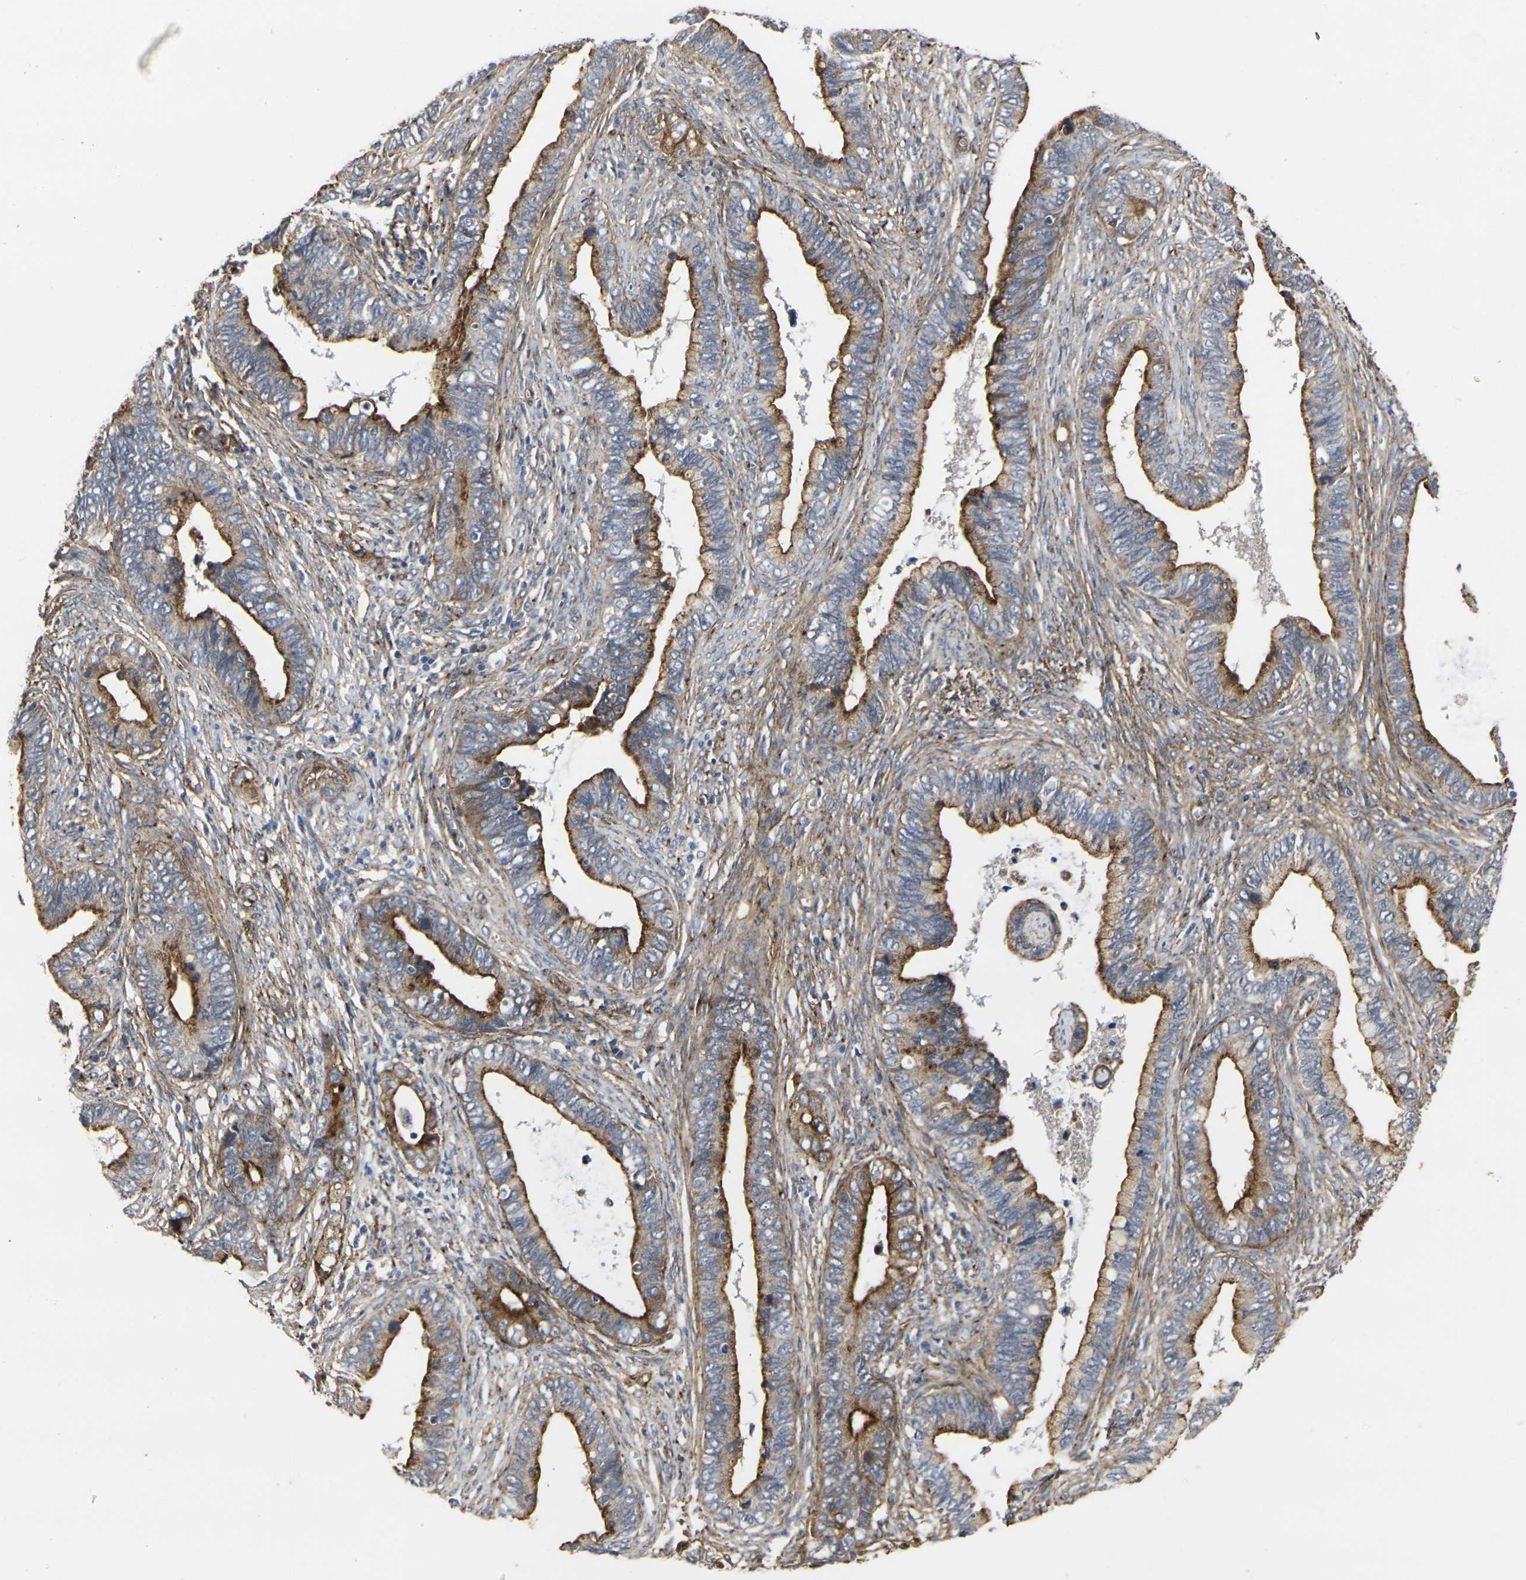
{"staining": {"intensity": "strong", "quantity": ">75%", "location": "cytoplasmic/membranous"}, "tissue": "cervical cancer", "cell_type": "Tumor cells", "image_type": "cancer", "snomed": [{"axis": "morphology", "description": "Adenocarcinoma, NOS"}, {"axis": "topography", "description": "Cervix"}], "caption": "This is an image of IHC staining of cervical adenocarcinoma, which shows strong staining in the cytoplasmic/membranous of tumor cells.", "gene": "MYOF", "patient": {"sex": "female", "age": 44}}